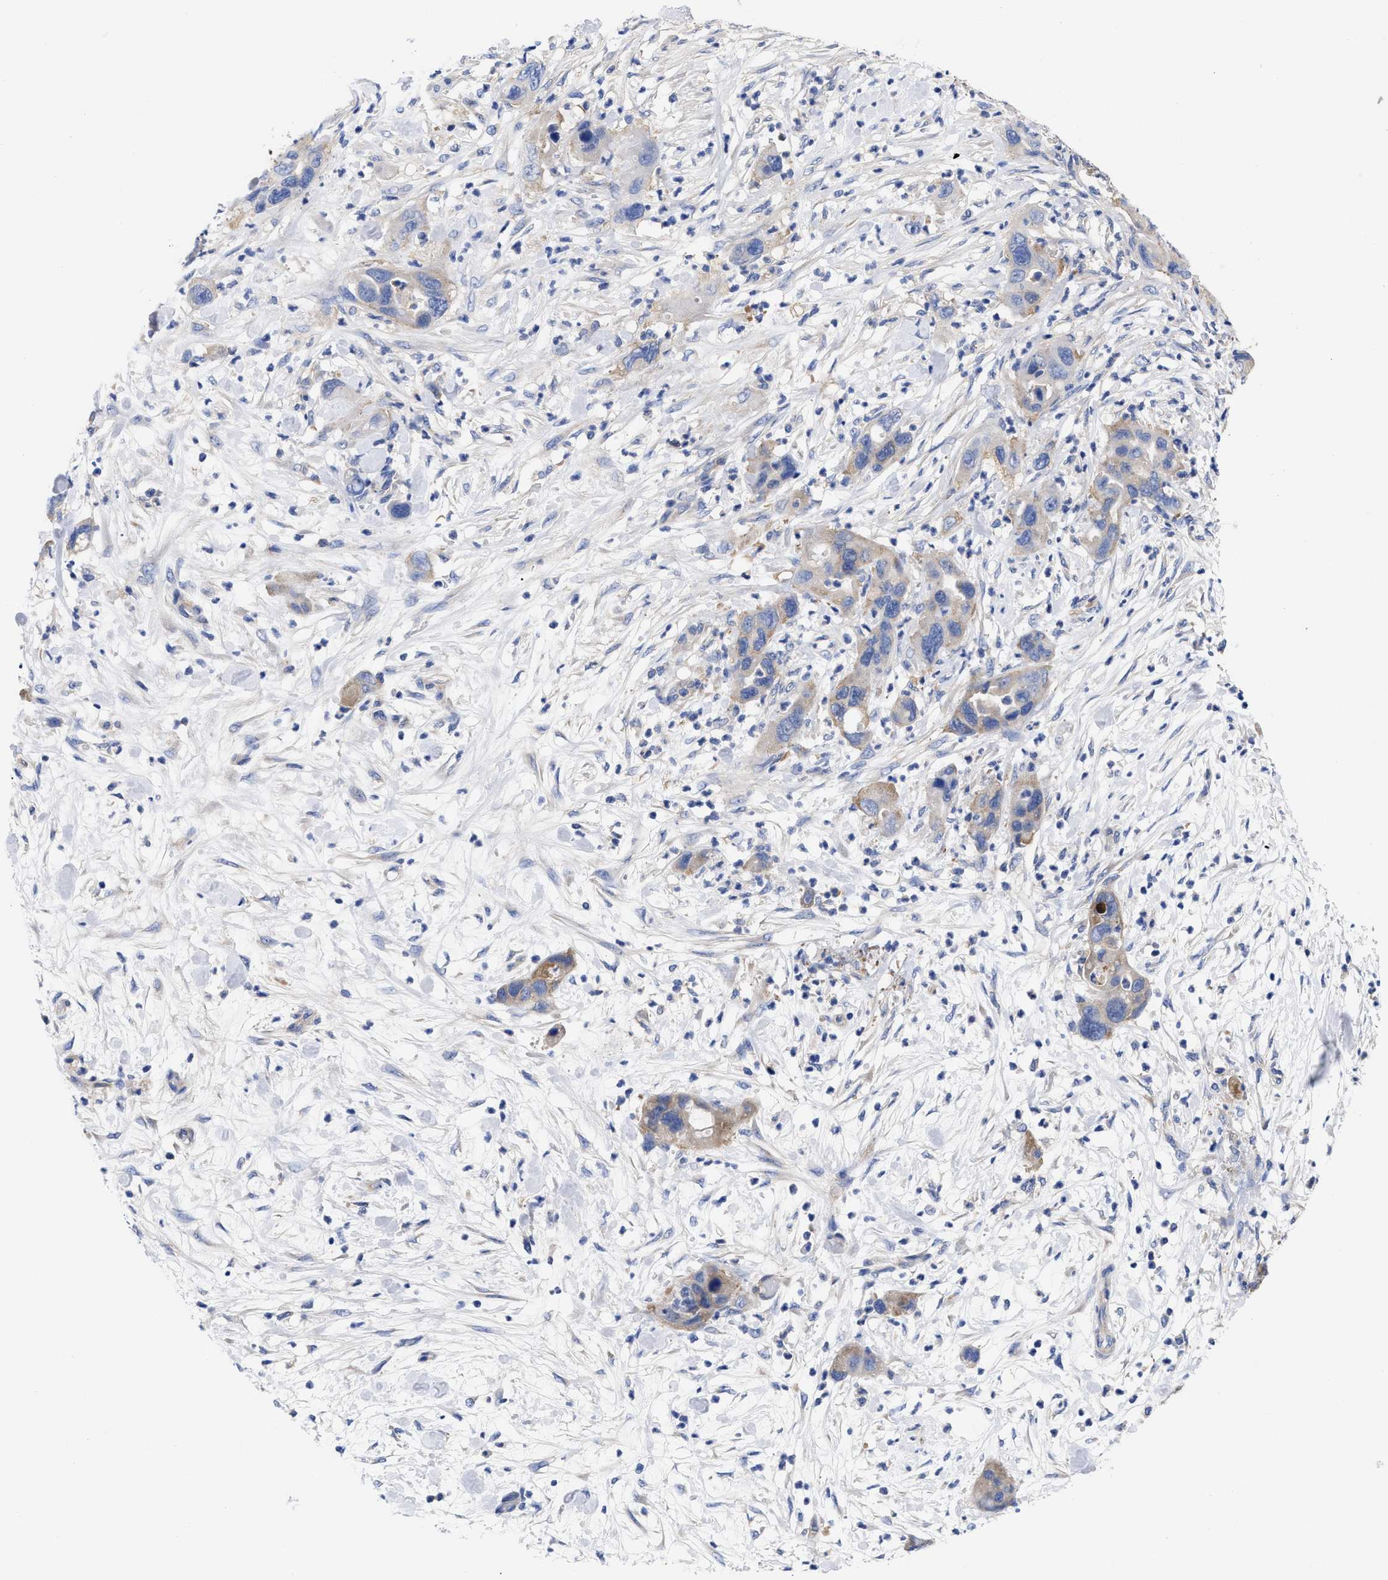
{"staining": {"intensity": "weak", "quantity": ">75%", "location": "cytoplasmic/membranous"}, "tissue": "pancreatic cancer", "cell_type": "Tumor cells", "image_type": "cancer", "snomed": [{"axis": "morphology", "description": "Adenocarcinoma, NOS"}, {"axis": "topography", "description": "Pancreas"}], "caption": "Protein expression by IHC reveals weak cytoplasmic/membranous staining in approximately >75% of tumor cells in pancreatic cancer. (DAB (3,3'-diaminobenzidine) IHC, brown staining for protein, blue staining for nuclei).", "gene": "RBKS", "patient": {"sex": "female", "age": 71}}